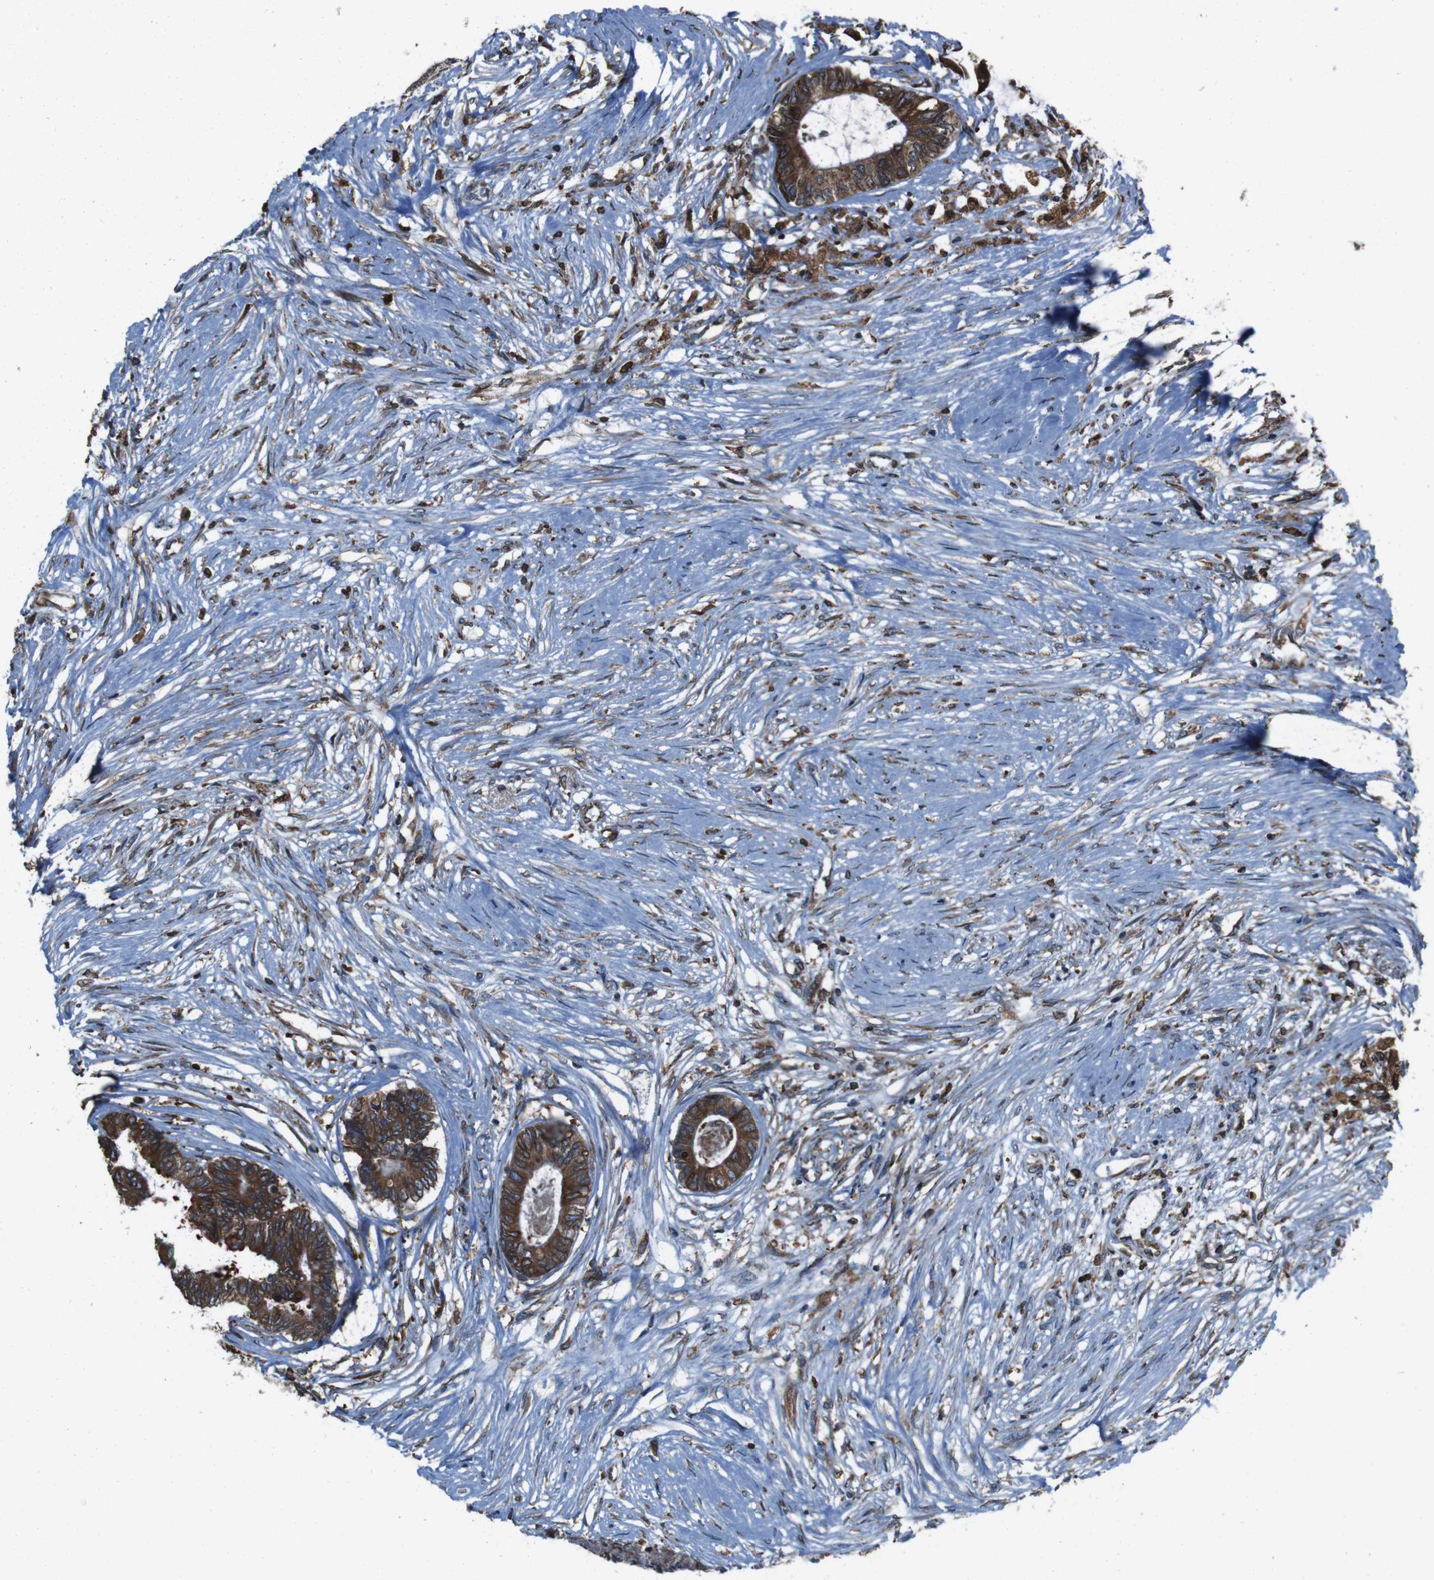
{"staining": {"intensity": "strong", "quantity": ">75%", "location": "cytoplasmic/membranous"}, "tissue": "colorectal cancer", "cell_type": "Tumor cells", "image_type": "cancer", "snomed": [{"axis": "morphology", "description": "Adenocarcinoma, NOS"}, {"axis": "topography", "description": "Rectum"}], "caption": "Brown immunohistochemical staining in human colorectal adenocarcinoma reveals strong cytoplasmic/membranous positivity in approximately >75% of tumor cells. (IHC, brightfield microscopy, high magnification).", "gene": "APMAP", "patient": {"sex": "male", "age": 63}}